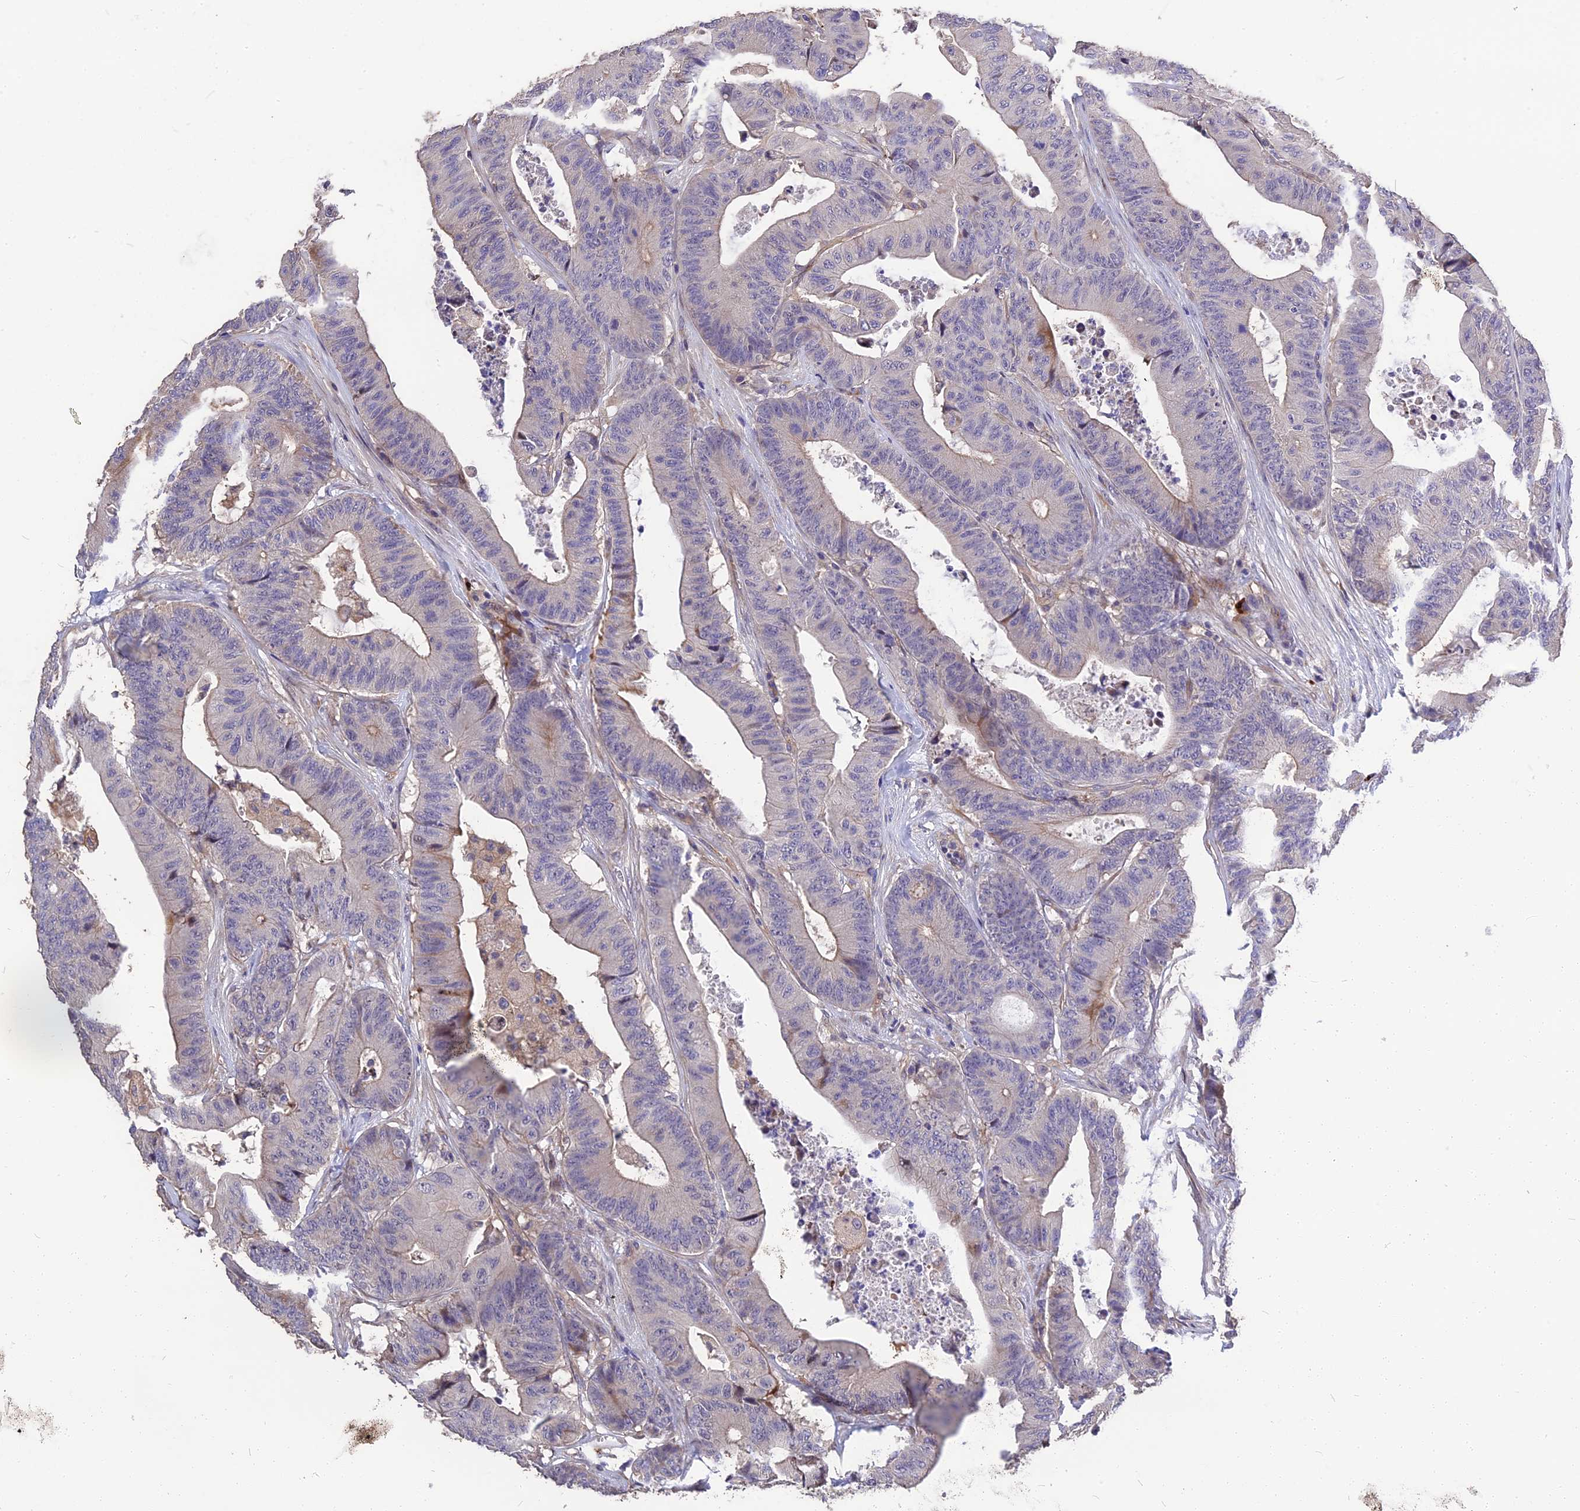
{"staining": {"intensity": "negative", "quantity": "none", "location": "none"}, "tissue": "colorectal cancer", "cell_type": "Tumor cells", "image_type": "cancer", "snomed": [{"axis": "morphology", "description": "Adenocarcinoma, NOS"}, {"axis": "topography", "description": "Colon"}], "caption": "High power microscopy micrograph of an immunohistochemistry (IHC) photomicrograph of colorectal cancer, revealing no significant expression in tumor cells.", "gene": "MFSD2A", "patient": {"sex": "female", "age": 84}}